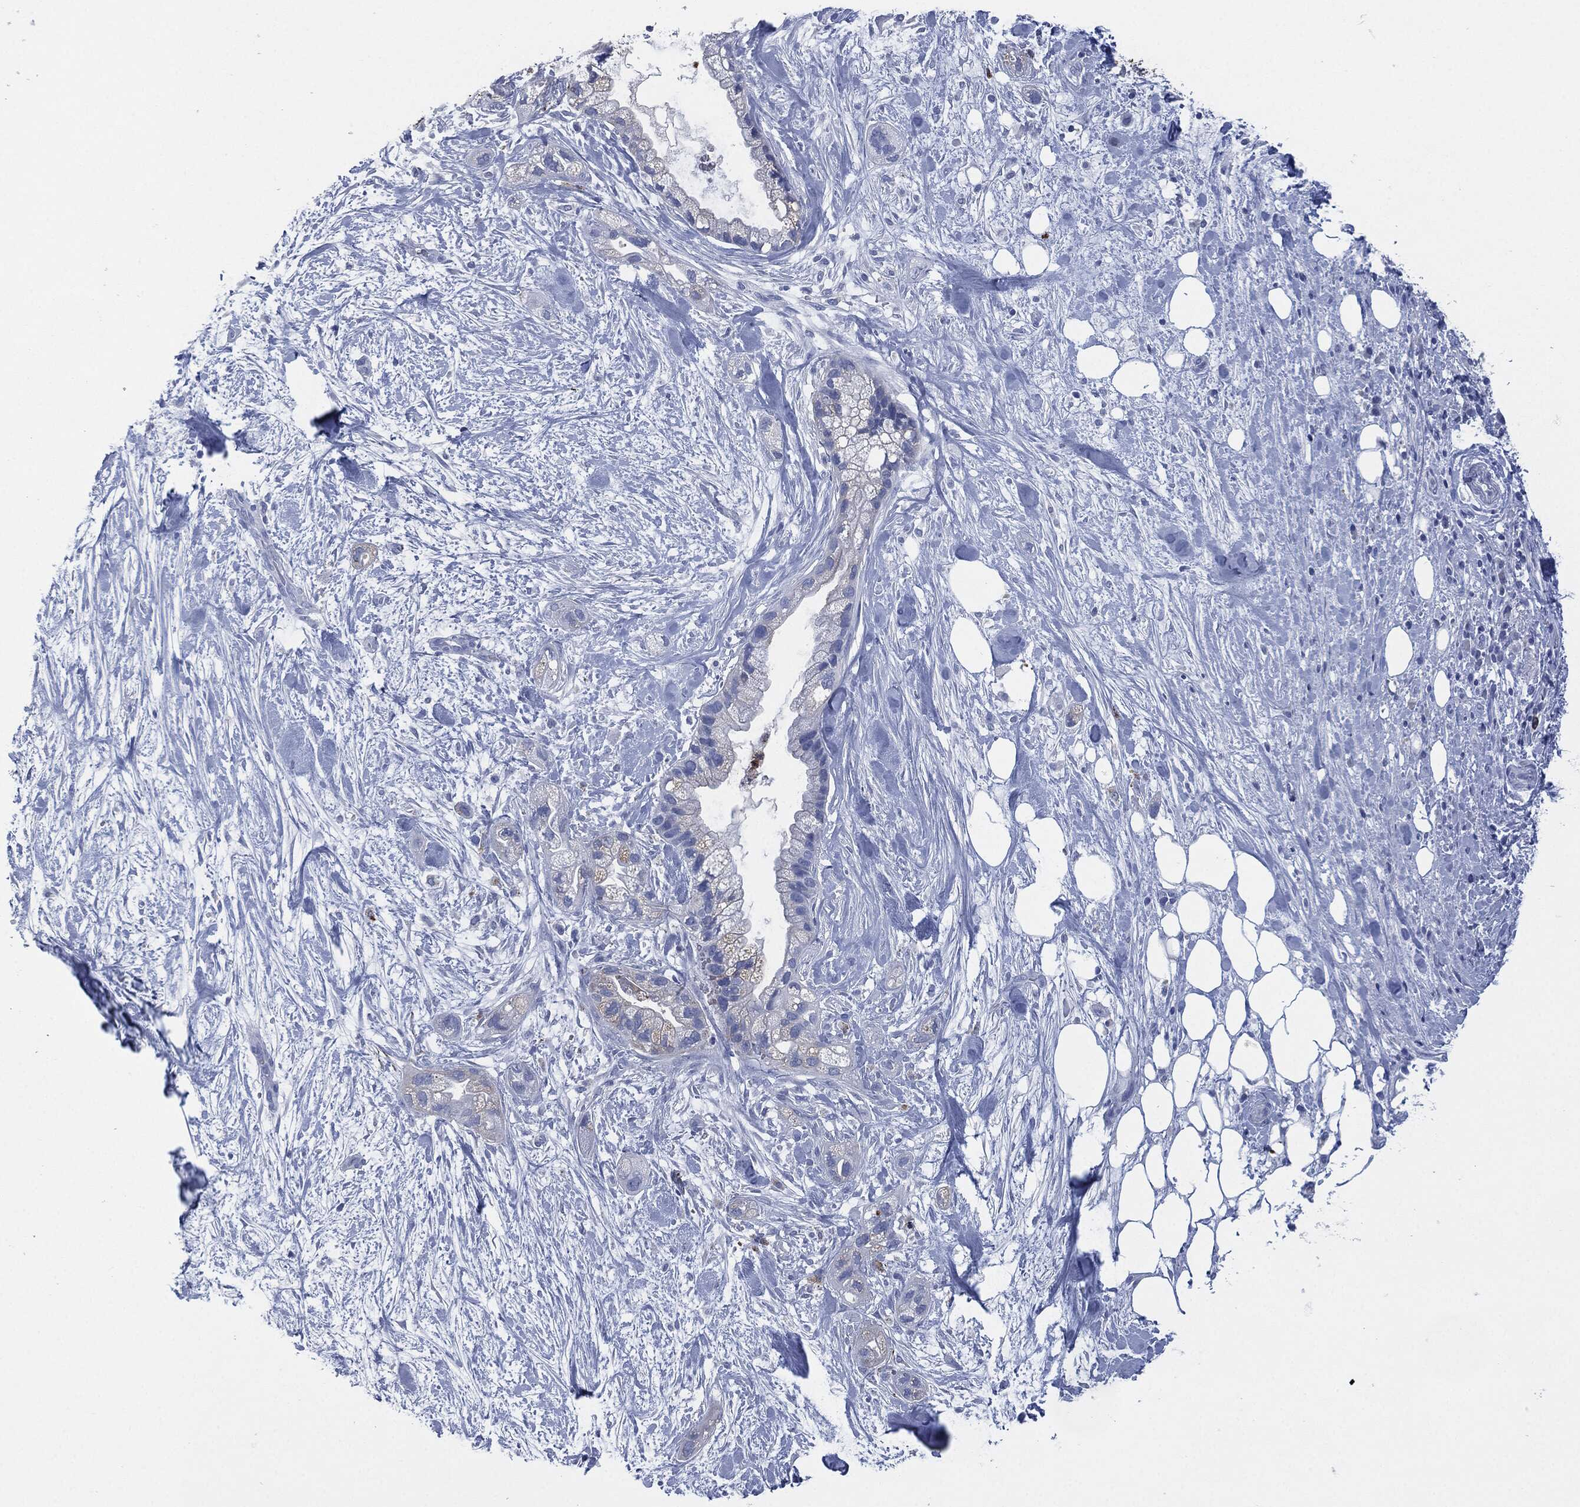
{"staining": {"intensity": "negative", "quantity": "none", "location": "none"}, "tissue": "pancreatic cancer", "cell_type": "Tumor cells", "image_type": "cancer", "snomed": [{"axis": "morphology", "description": "Adenocarcinoma, NOS"}, {"axis": "topography", "description": "Pancreas"}], "caption": "Tumor cells are negative for brown protein staining in pancreatic adenocarcinoma.", "gene": "CEACAM8", "patient": {"sex": "male", "age": 44}}